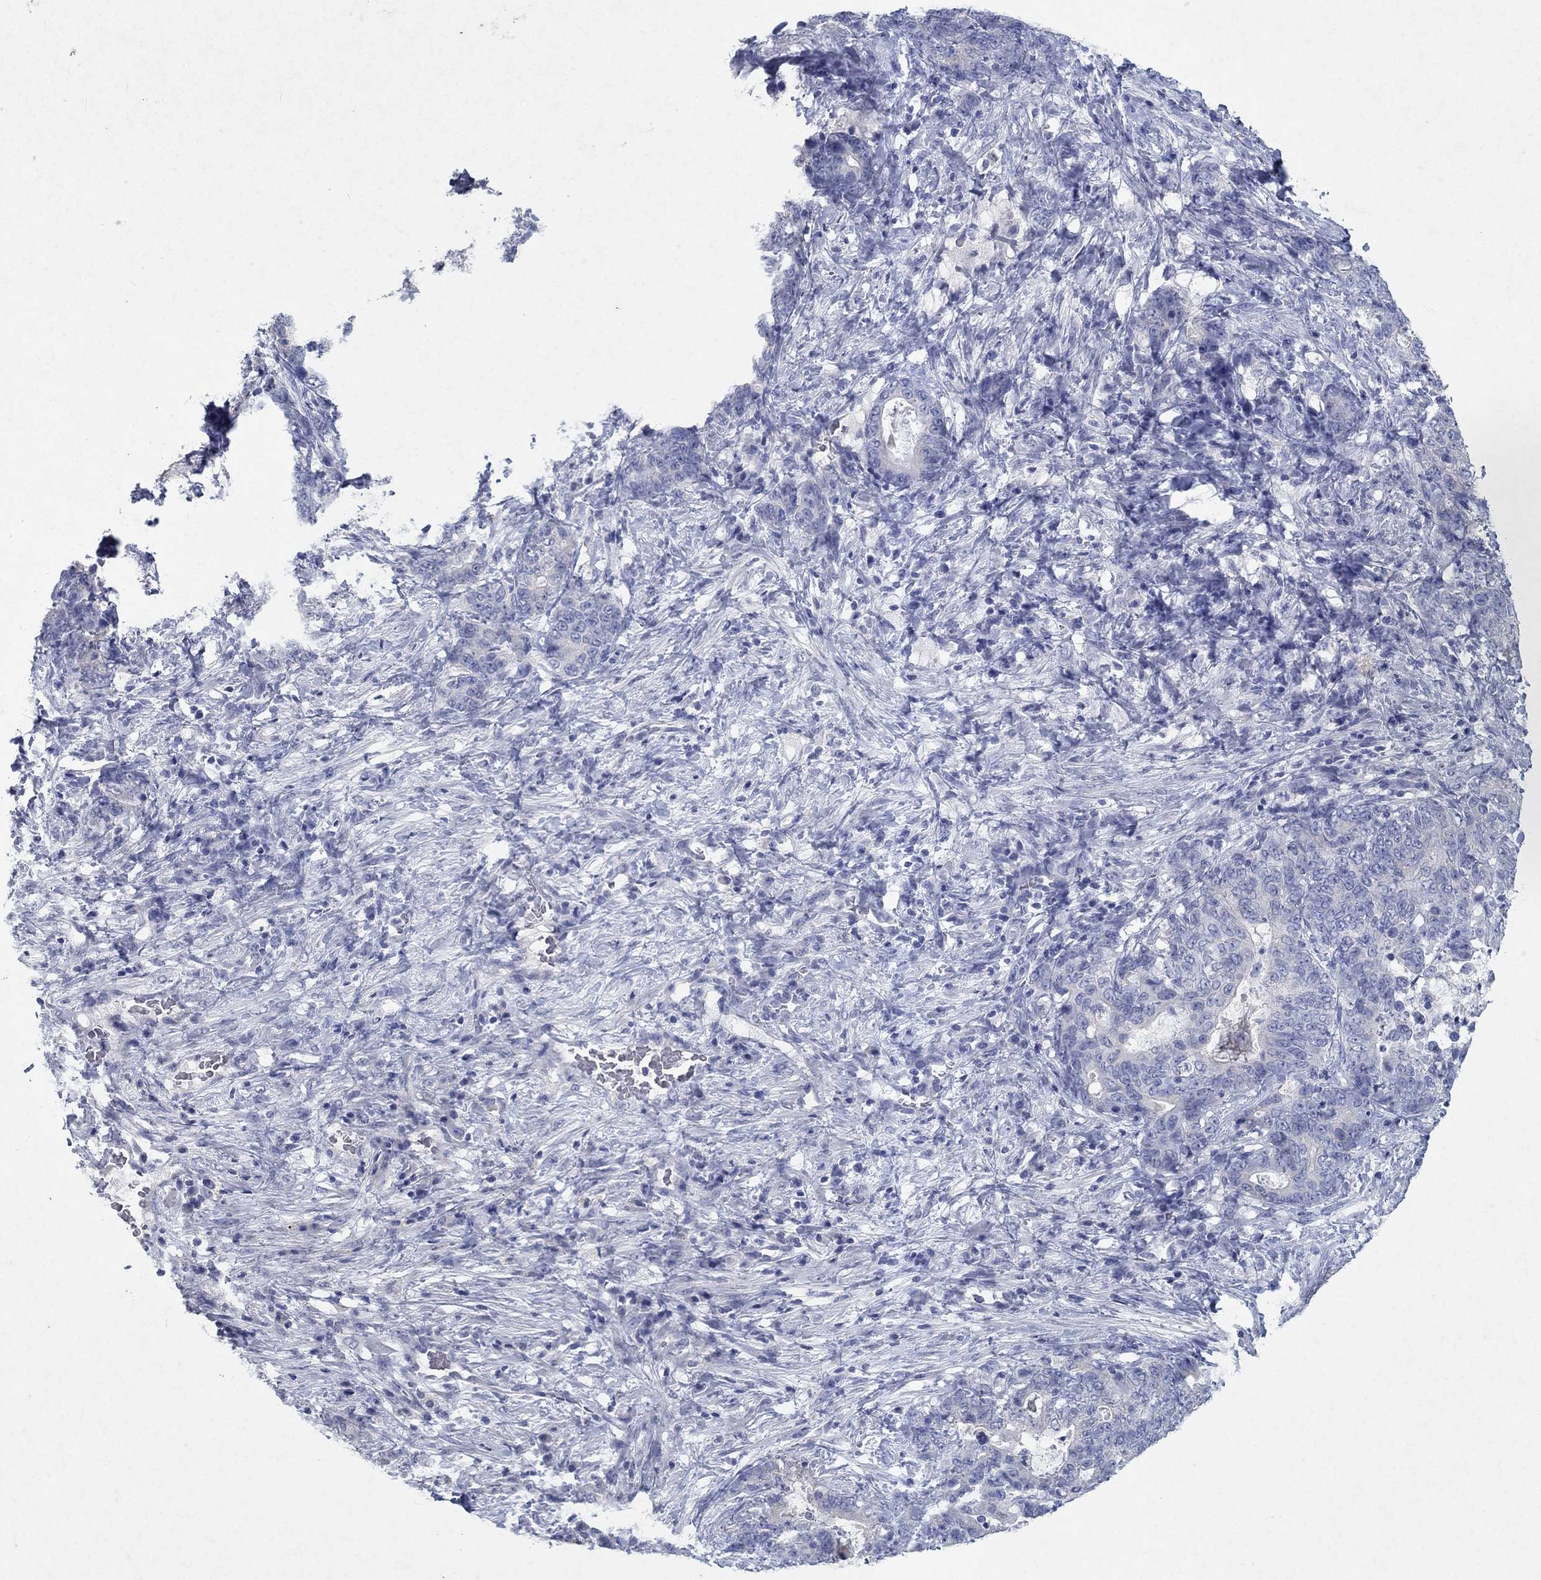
{"staining": {"intensity": "negative", "quantity": "none", "location": "none"}, "tissue": "stomach cancer", "cell_type": "Tumor cells", "image_type": "cancer", "snomed": [{"axis": "morphology", "description": "Normal tissue, NOS"}, {"axis": "morphology", "description": "Adenocarcinoma, NOS"}, {"axis": "topography", "description": "Stomach"}], "caption": "Stomach cancer (adenocarcinoma) stained for a protein using immunohistochemistry (IHC) exhibits no expression tumor cells.", "gene": "KRT40", "patient": {"sex": "female", "age": 64}}